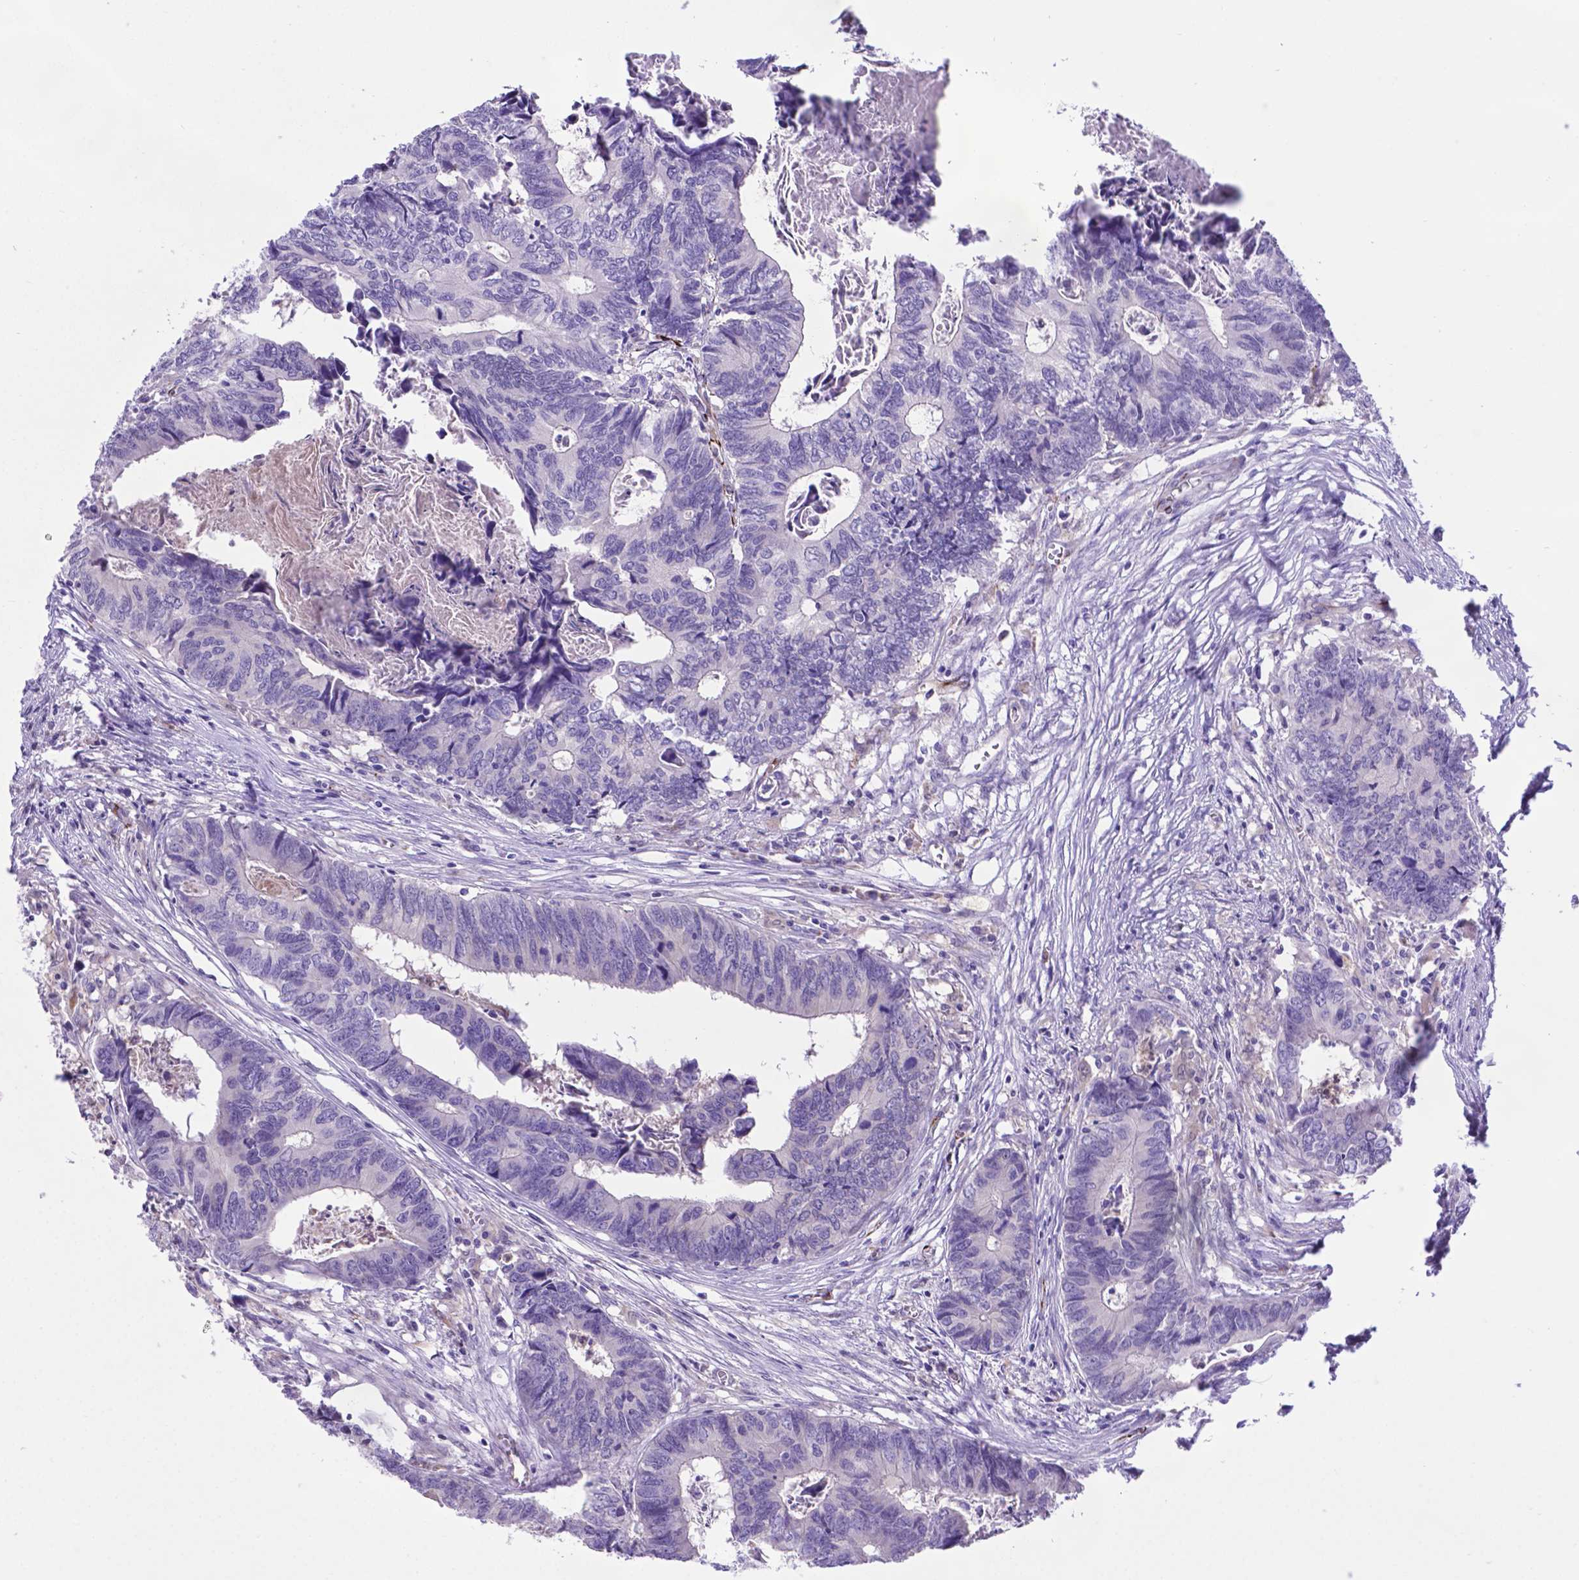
{"staining": {"intensity": "negative", "quantity": "none", "location": "none"}, "tissue": "colorectal cancer", "cell_type": "Tumor cells", "image_type": "cancer", "snomed": [{"axis": "morphology", "description": "Adenocarcinoma, NOS"}, {"axis": "topography", "description": "Colon"}], "caption": "The micrograph exhibits no significant positivity in tumor cells of colorectal cancer (adenocarcinoma). Brightfield microscopy of immunohistochemistry (IHC) stained with DAB (brown) and hematoxylin (blue), captured at high magnification.", "gene": "LZTR1", "patient": {"sex": "female", "age": 82}}